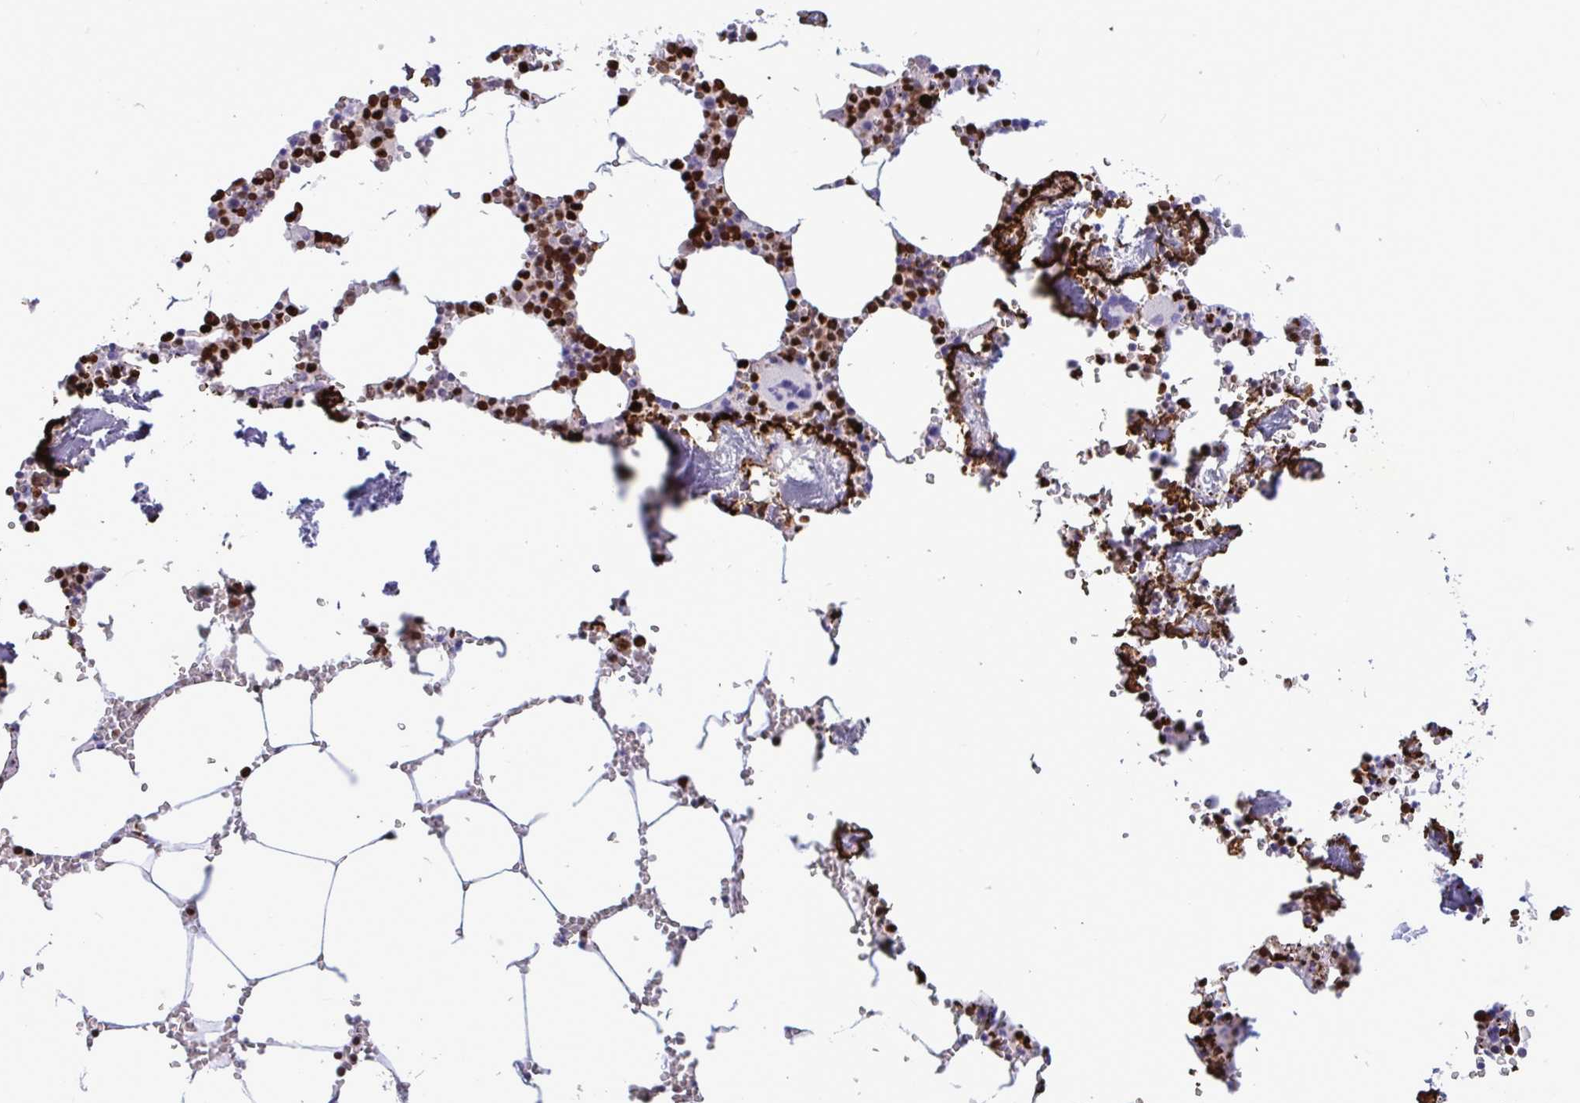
{"staining": {"intensity": "strong", "quantity": ">75%", "location": "nuclear"}, "tissue": "bone marrow", "cell_type": "Hematopoietic cells", "image_type": "normal", "snomed": [{"axis": "morphology", "description": "Normal tissue, NOS"}, {"axis": "topography", "description": "Bone marrow"}], "caption": "IHC photomicrograph of normal bone marrow: bone marrow stained using immunohistochemistry shows high levels of strong protein expression localized specifically in the nuclear of hematopoietic cells, appearing as a nuclear brown color.", "gene": "HMGB2", "patient": {"sex": "male", "age": 54}}